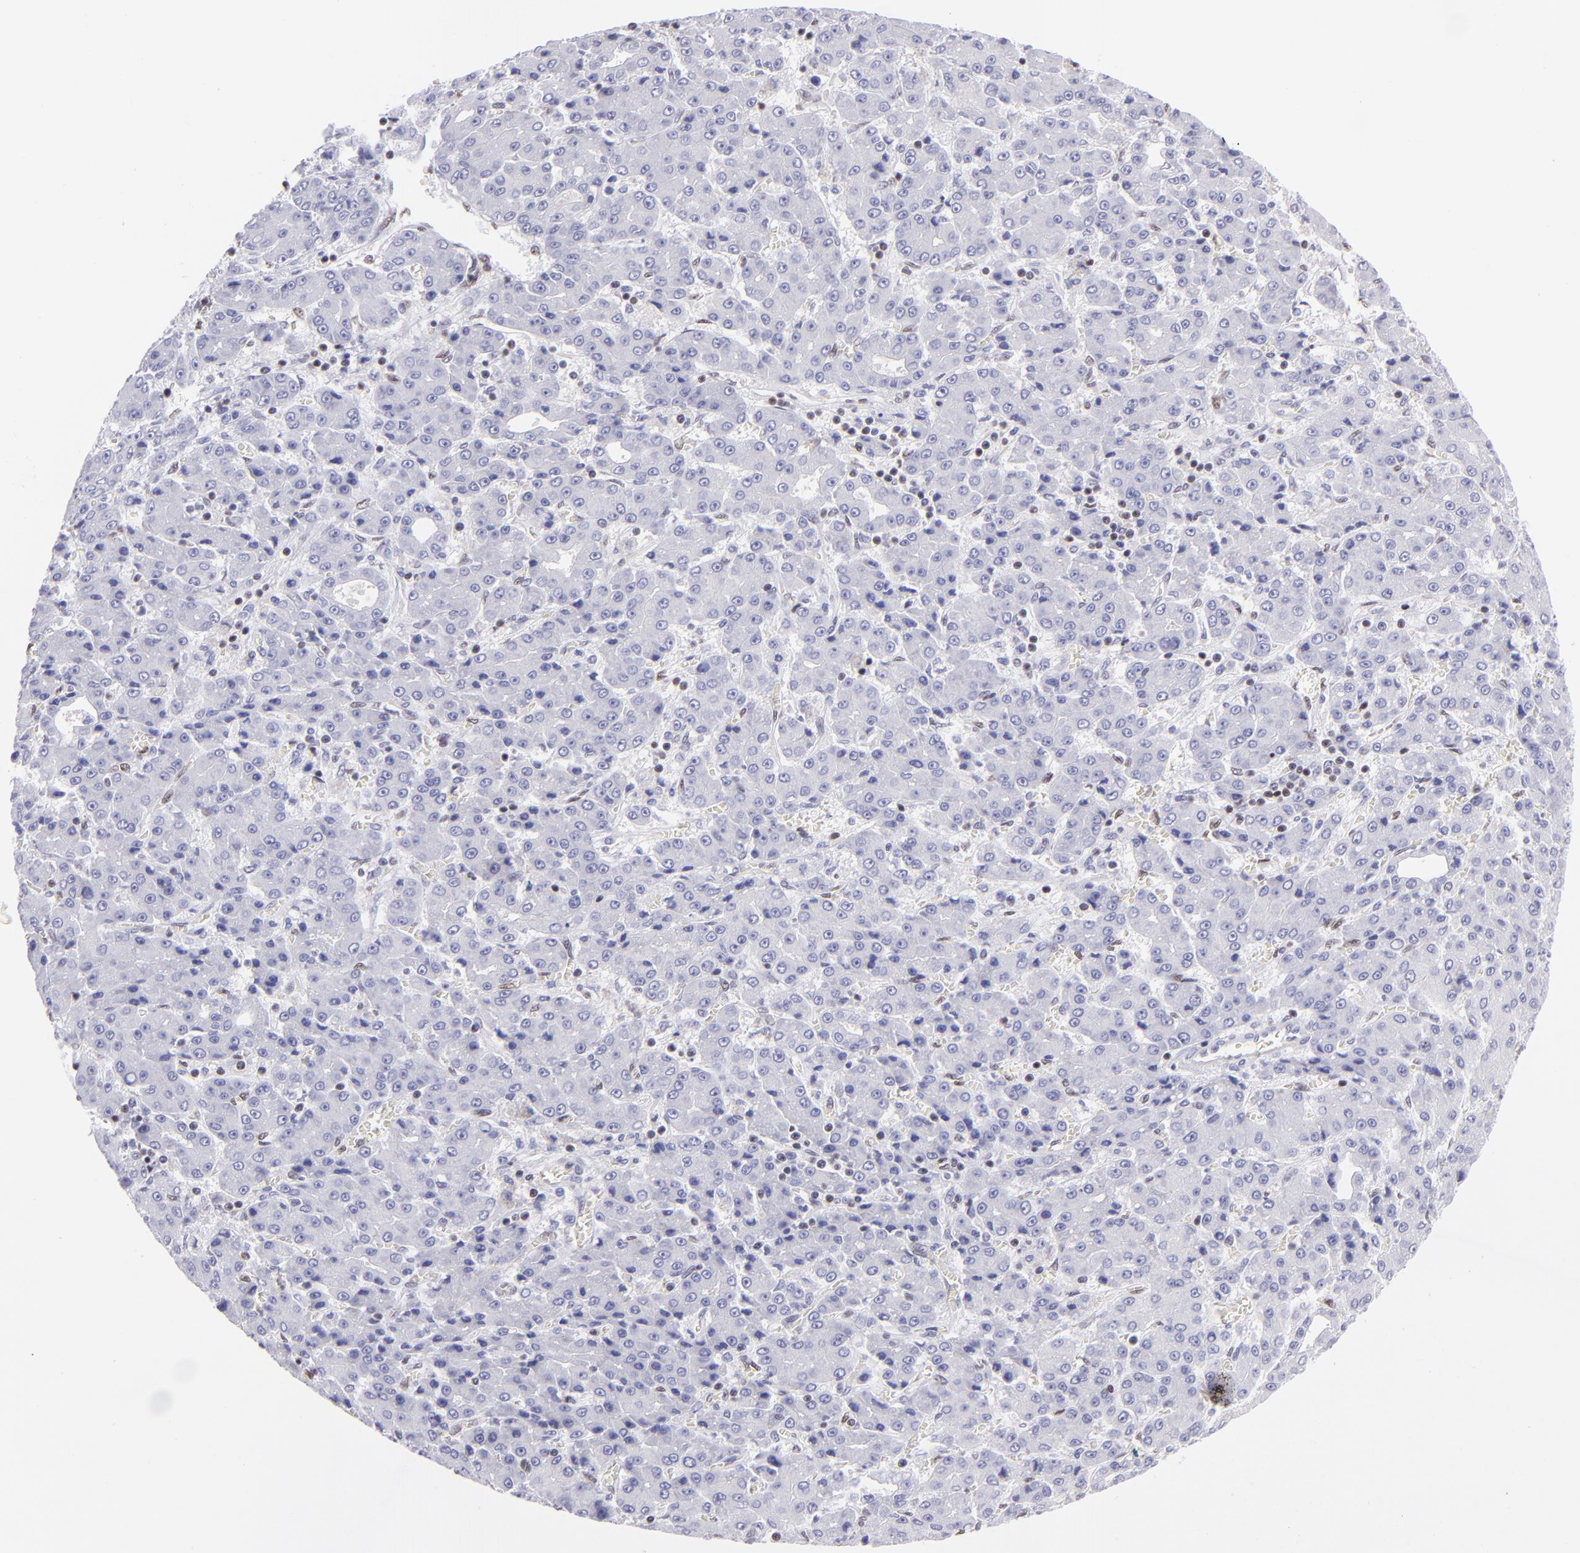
{"staining": {"intensity": "negative", "quantity": "none", "location": "none"}, "tissue": "liver cancer", "cell_type": "Tumor cells", "image_type": "cancer", "snomed": [{"axis": "morphology", "description": "Carcinoma, Hepatocellular, NOS"}, {"axis": "topography", "description": "Liver"}], "caption": "DAB (3,3'-diaminobenzidine) immunohistochemical staining of human liver hepatocellular carcinoma reveals no significant staining in tumor cells. (Stains: DAB immunohistochemistry (IHC) with hematoxylin counter stain, Microscopy: brightfield microscopy at high magnification).", "gene": "ETS1", "patient": {"sex": "male", "age": 69}}